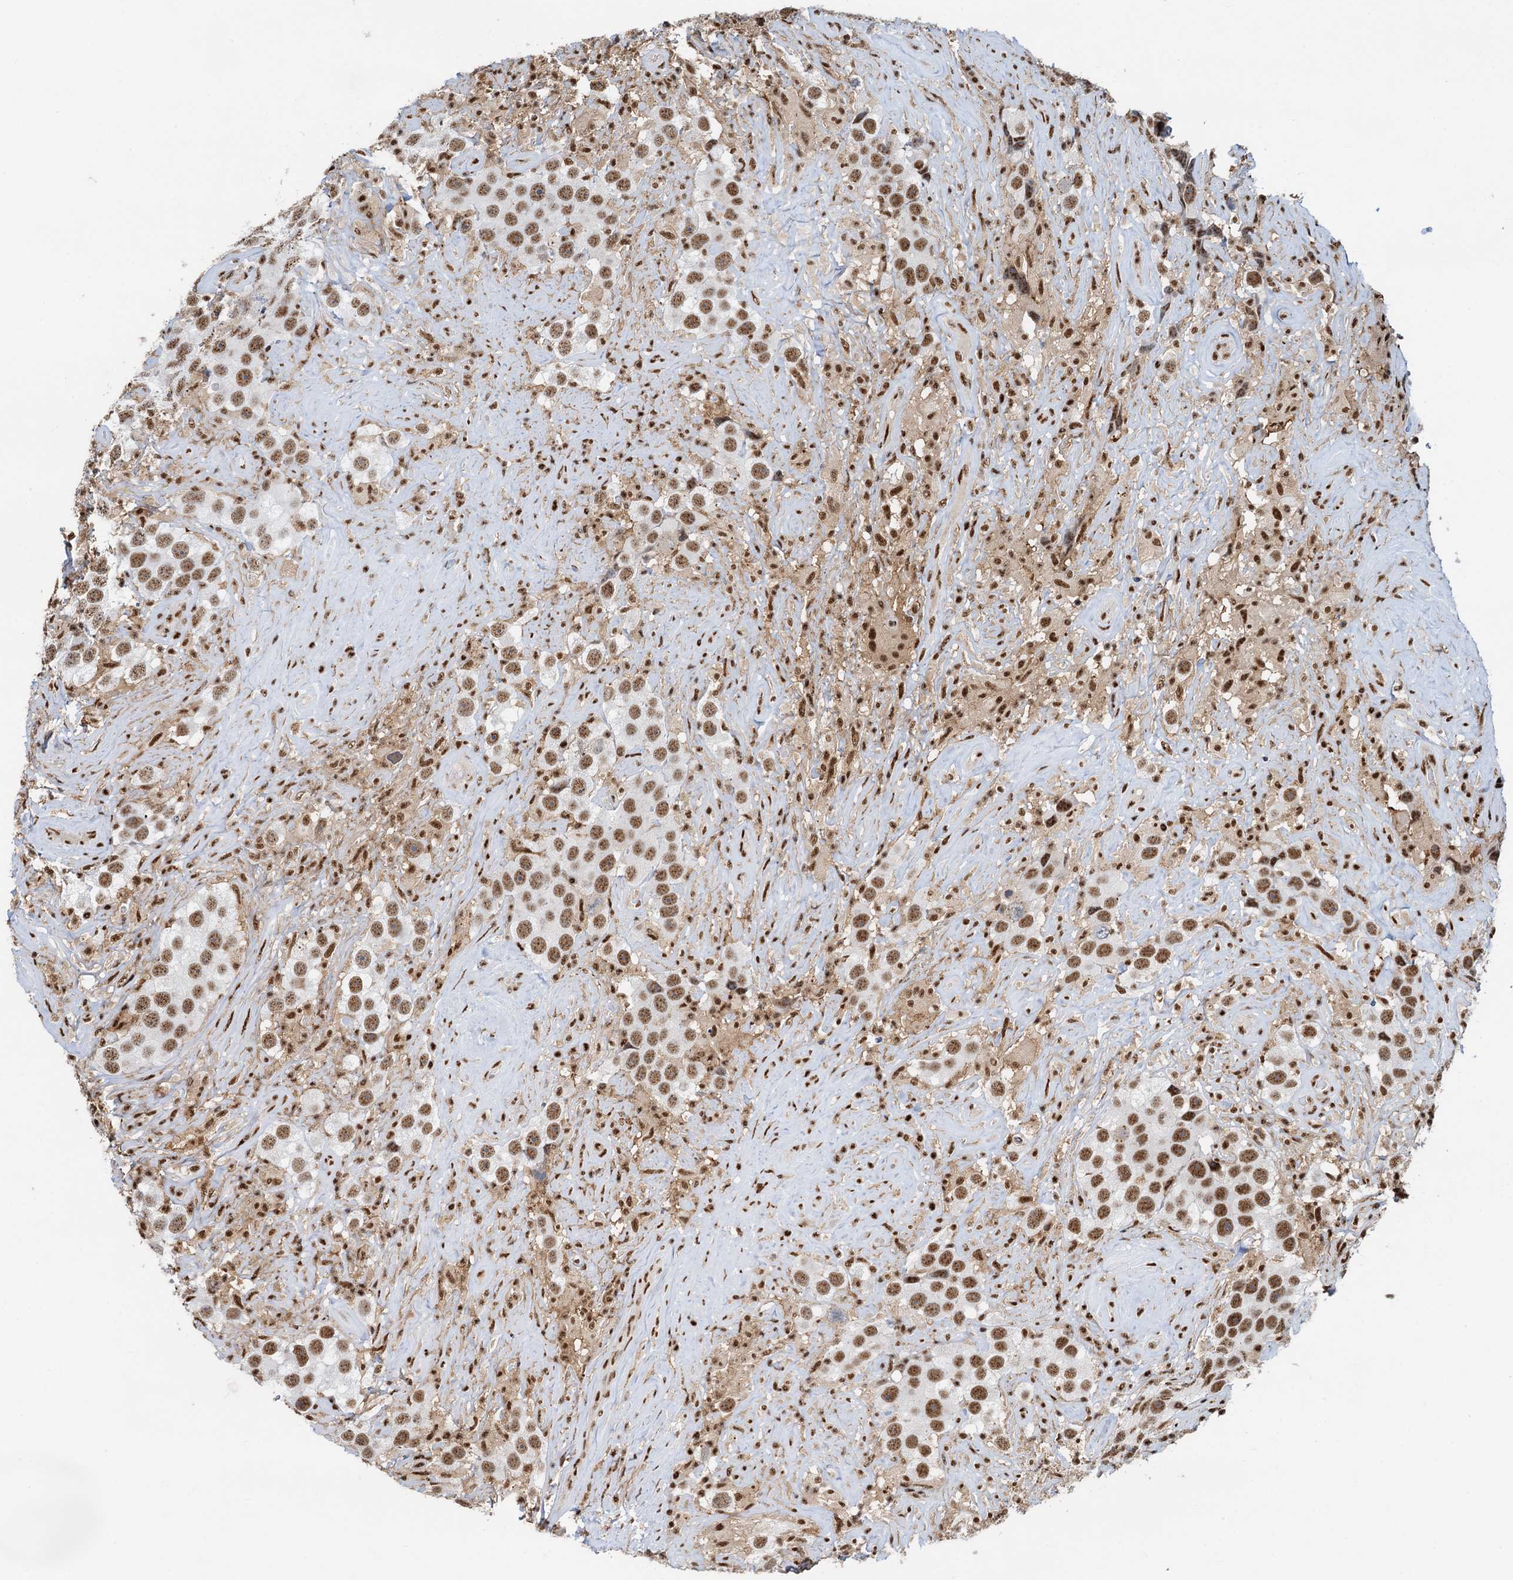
{"staining": {"intensity": "moderate", "quantity": ">75%", "location": "nuclear"}, "tissue": "testis cancer", "cell_type": "Tumor cells", "image_type": "cancer", "snomed": [{"axis": "morphology", "description": "Seminoma, NOS"}, {"axis": "topography", "description": "Testis"}], "caption": "Protein staining of testis cancer (seminoma) tissue reveals moderate nuclear expression in about >75% of tumor cells.", "gene": "RBM26", "patient": {"sex": "male", "age": 49}}